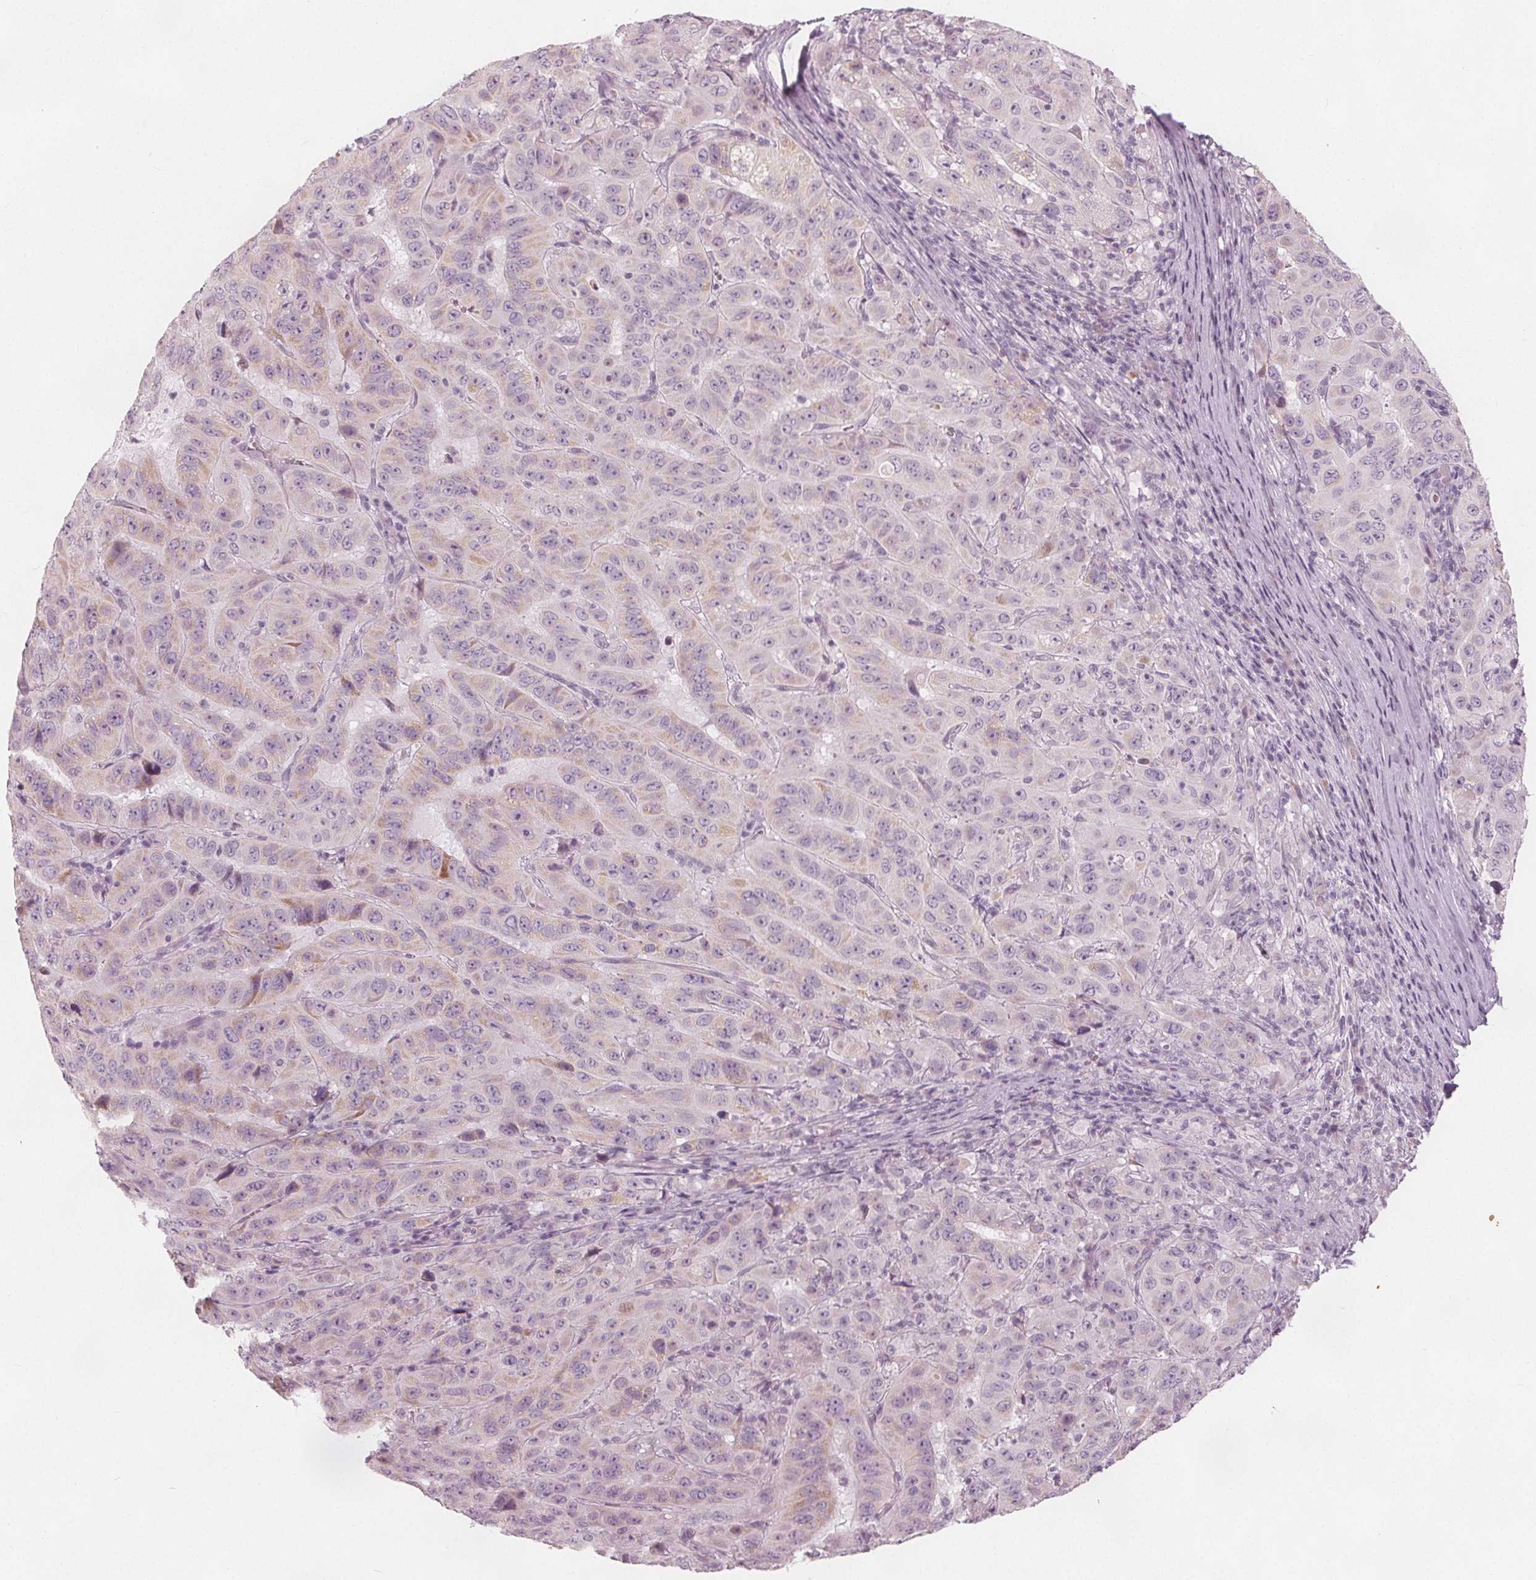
{"staining": {"intensity": "negative", "quantity": "none", "location": "none"}, "tissue": "pancreatic cancer", "cell_type": "Tumor cells", "image_type": "cancer", "snomed": [{"axis": "morphology", "description": "Adenocarcinoma, NOS"}, {"axis": "topography", "description": "Pancreas"}], "caption": "There is no significant expression in tumor cells of pancreatic cancer (adenocarcinoma).", "gene": "BRSK1", "patient": {"sex": "male", "age": 63}}